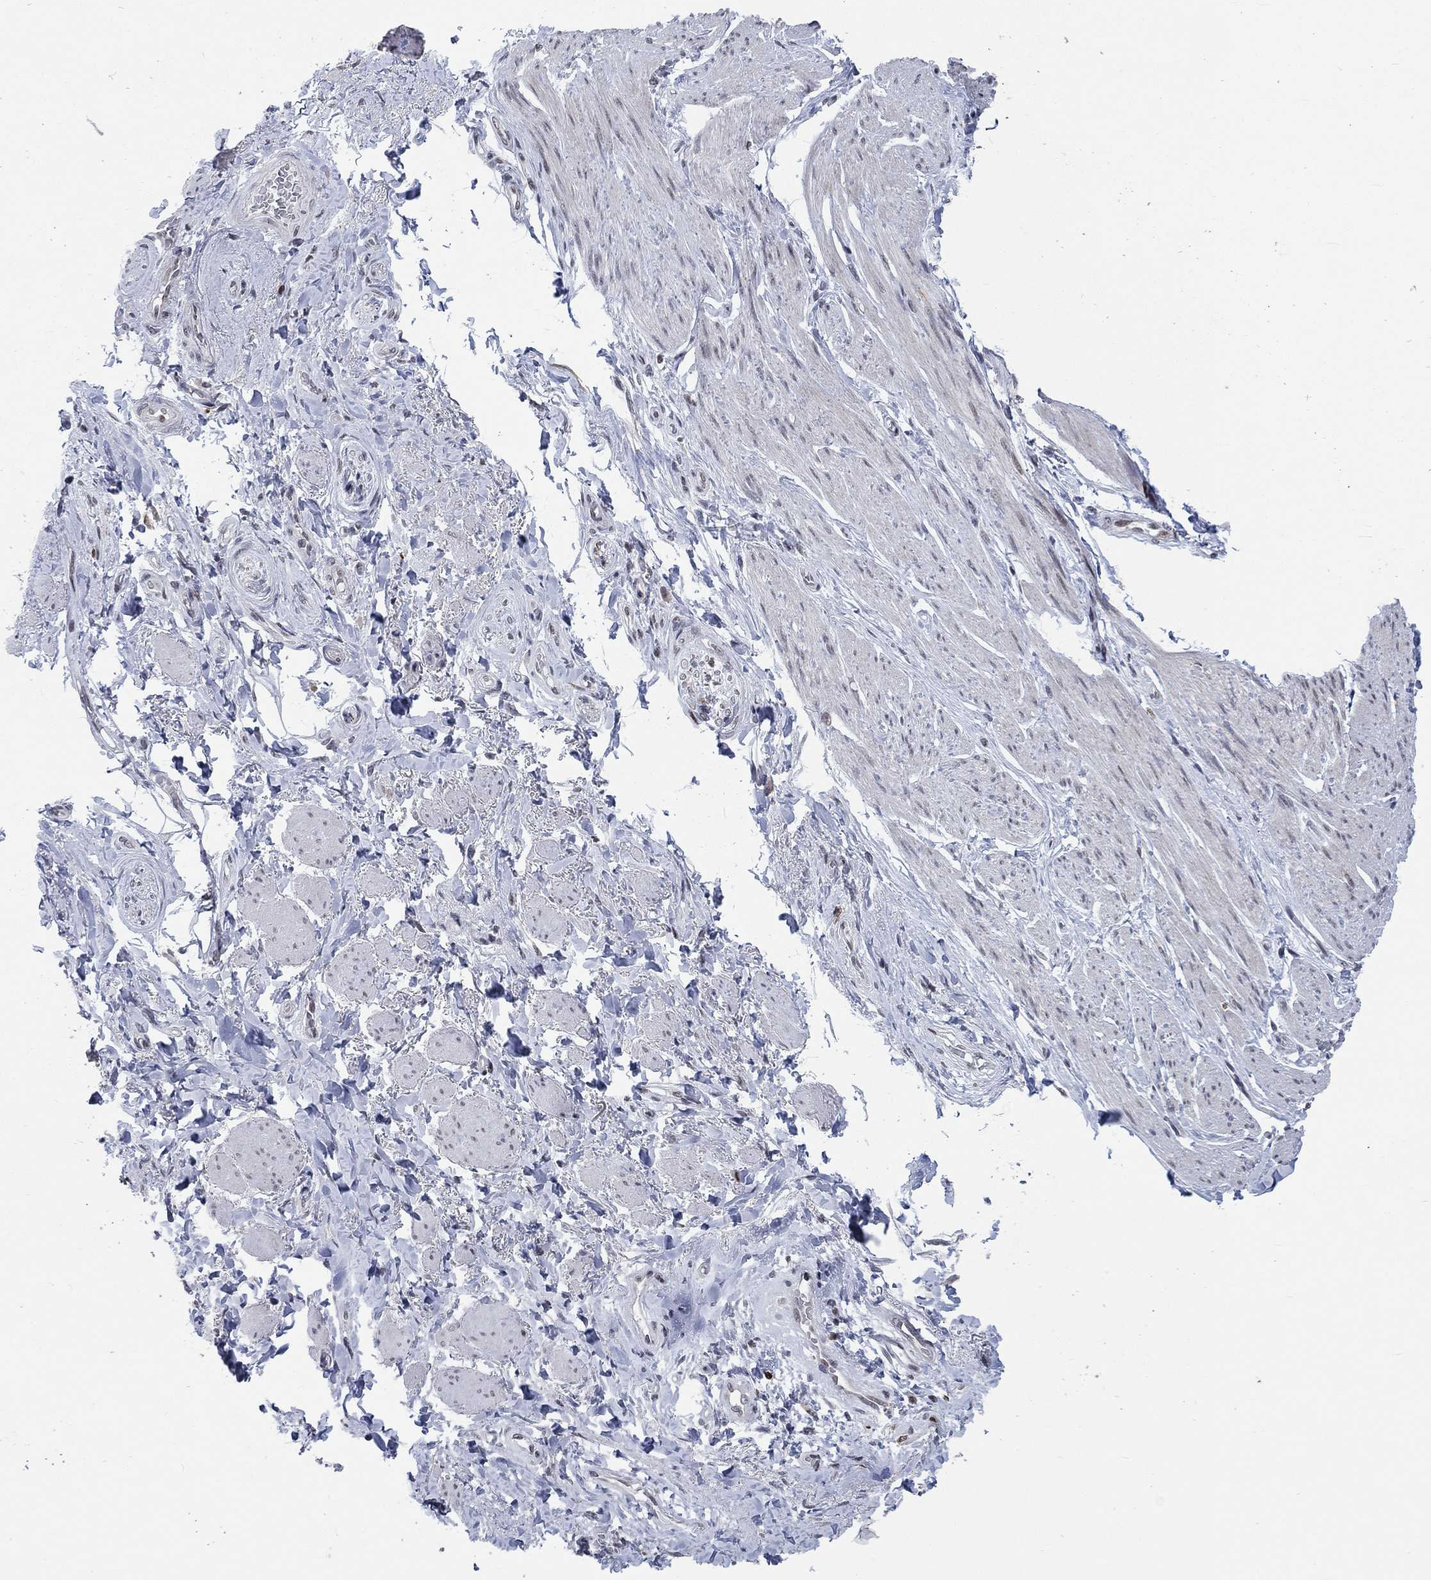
{"staining": {"intensity": "negative", "quantity": "none", "location": "none"}, "tissue": "soft tissue", "cell_type": "Fibroblasts", "image_type": "normal", "snomed": [{"axis": "morphology", "description": "Normal tissue, NOS"}, {"axis": "topography", "description": "Skeletal muscle"}, {"axis": "topography", "description": "Anal"}, {"axis": "topography", "description": "Peripheral nerve tissue"}], "caption": "There is no significant expression in fibroblasts of soft tissue. Nuclei are stained in blue.", "gene": "HCFC1", "patient": {"sex": "male", "age": 53}}